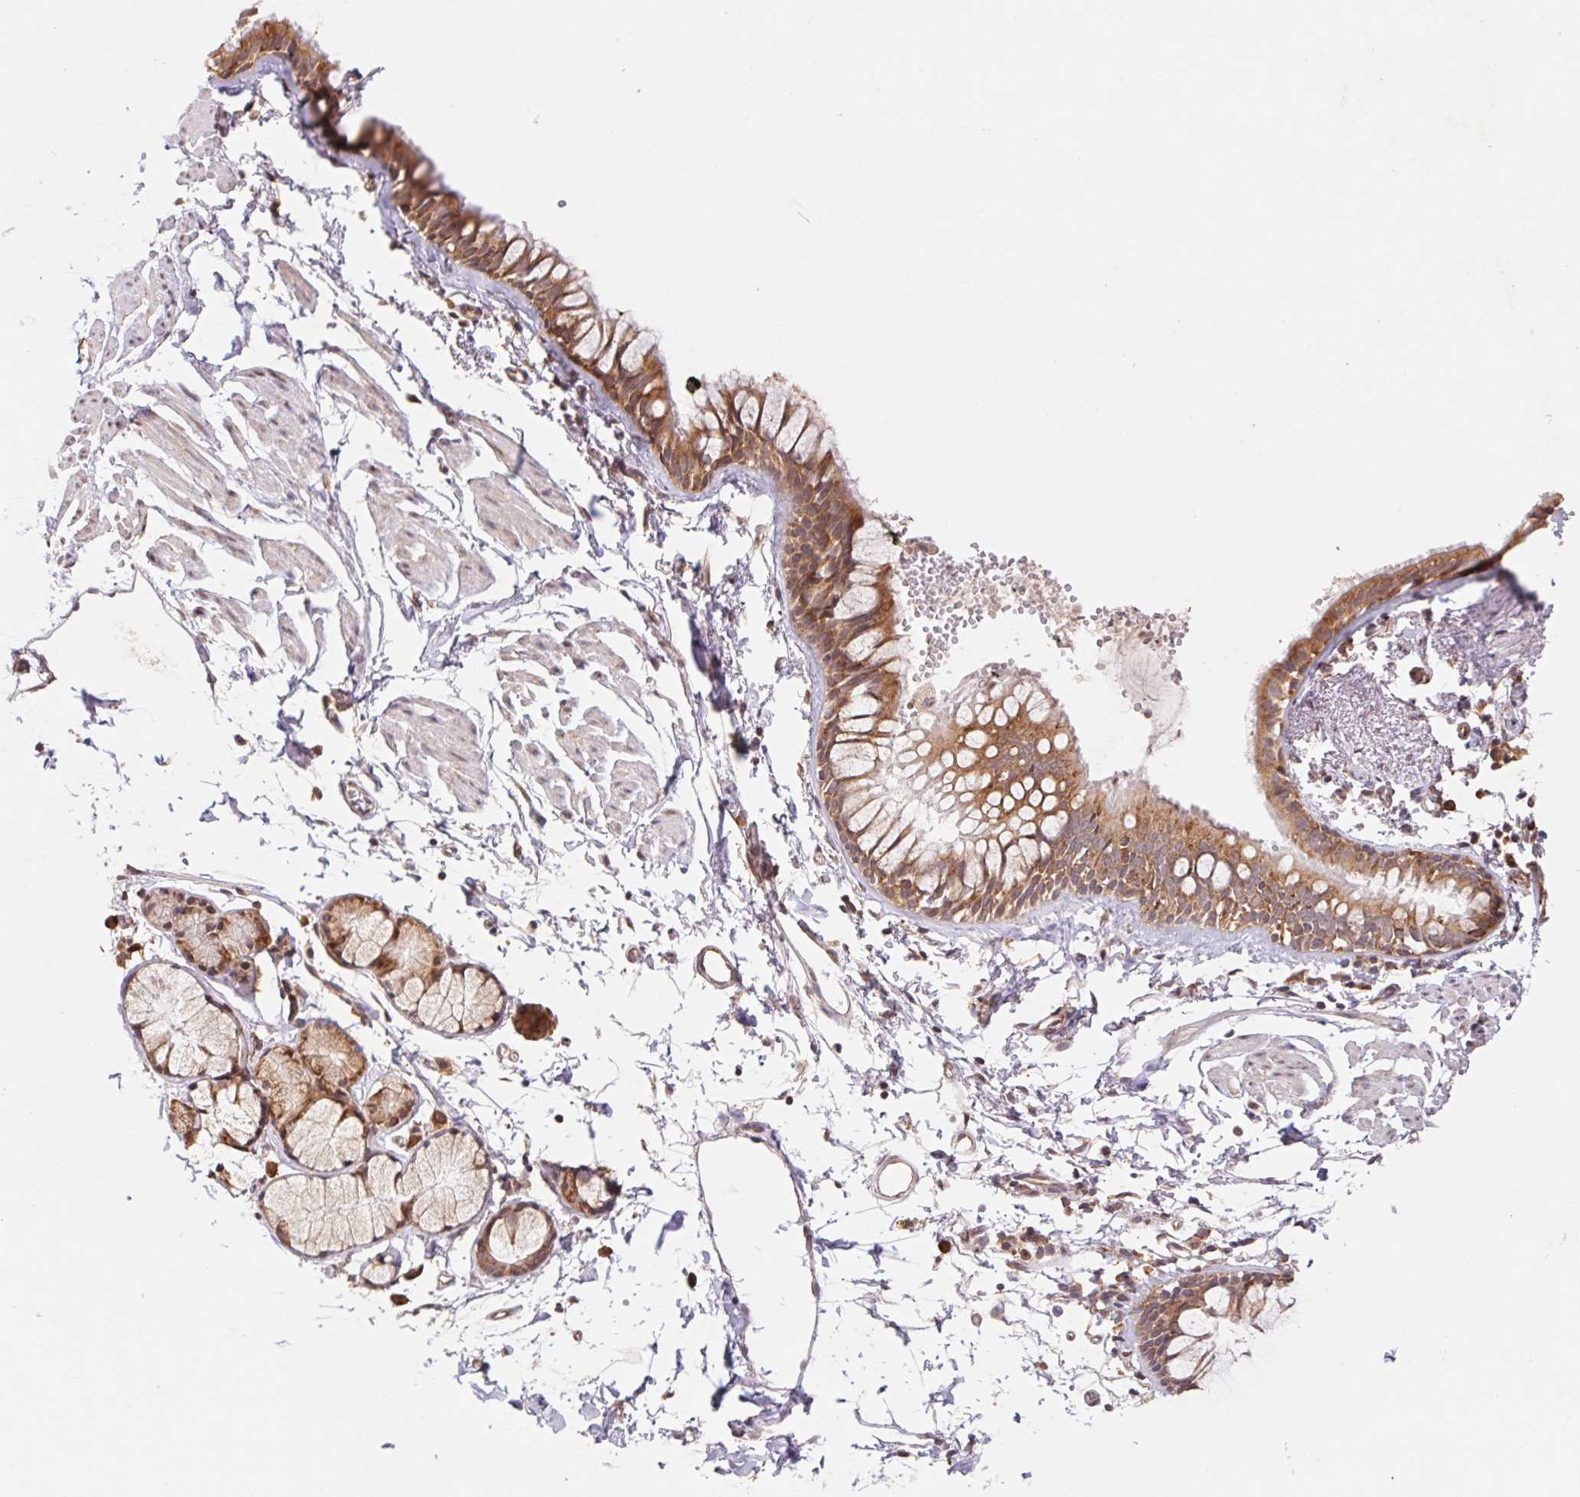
{"staining": {"intensity": "moderate", "quantity": "25%-75%", "location": "cytoplasmic/membranous"}, "tissue": "bronchus", "cell_type": "Respiratory epithelial cells", "image_type": "normal", "snomed": [{"axis": "morphology", "description": "Normal tissue, NOS"}, {"axis": "topography", "description": "Cartilage tissue"}, {"axis": "topography", "description": "Bronchus"}], "caption": "This is an image of immunohistochemistry staining of normal bronchus, which shows moderate staining in the cytoplasmic/membranous of respiratory epithelial cells.", "gene": "RPL27A", "patient": {"sex": "female", "age": 59}}